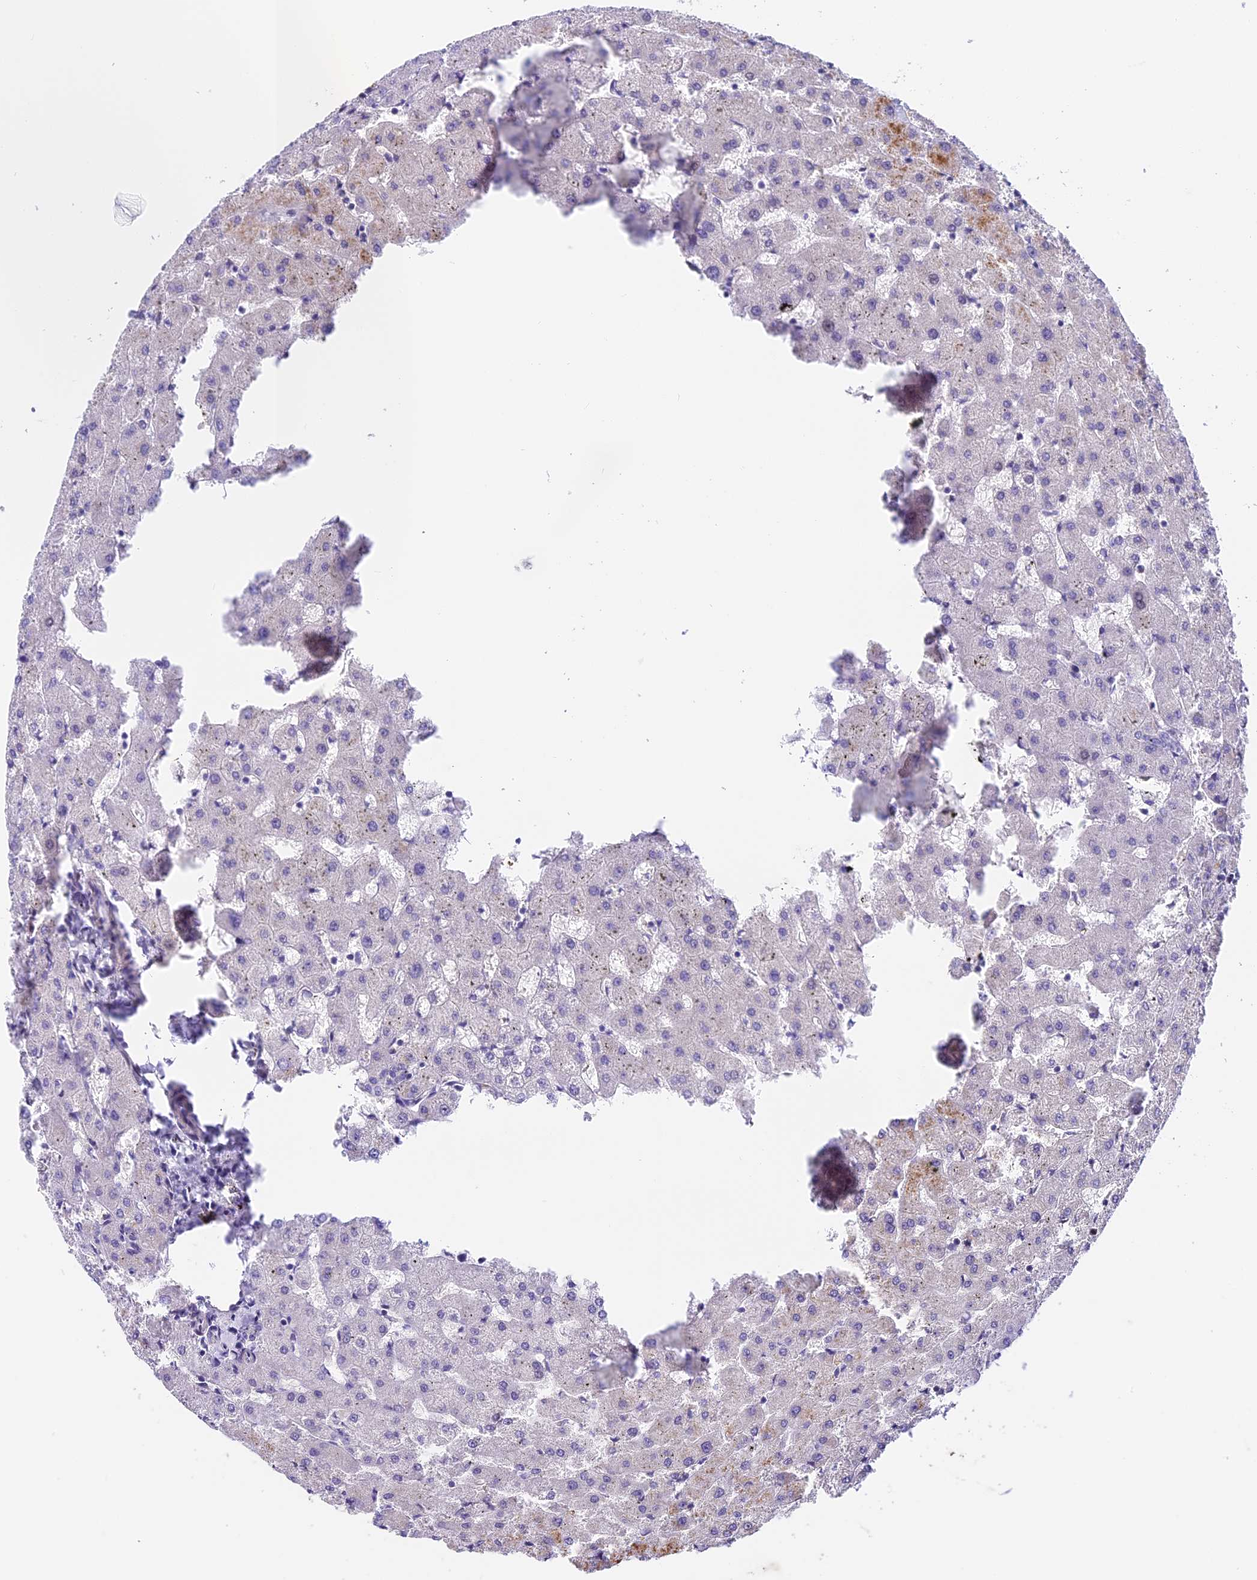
{"staining": {"intensity": "negative", "quantity": "none", "location": "none"}, "tissue": "liver", "cell_type": "Cholangiocytes", "image_type": "normal", "snomed": [{"axis": "morphology", "description": "Normal tissue, NOS"}, {"axis": "topography", "description": "Liver"}], "caption": "A high-resolution photomicrograph shows immunohistochemistry (IHC) staining of benign liver, which displays no significant expression in cholangiocytes. (Stains: DAB immunohistochemistry with hematoxylin counter stain, Microscopy: brightfield microscopy at high magnification).", "gene": "MIDN", "patient": {"sex": "female", "age": 63}}